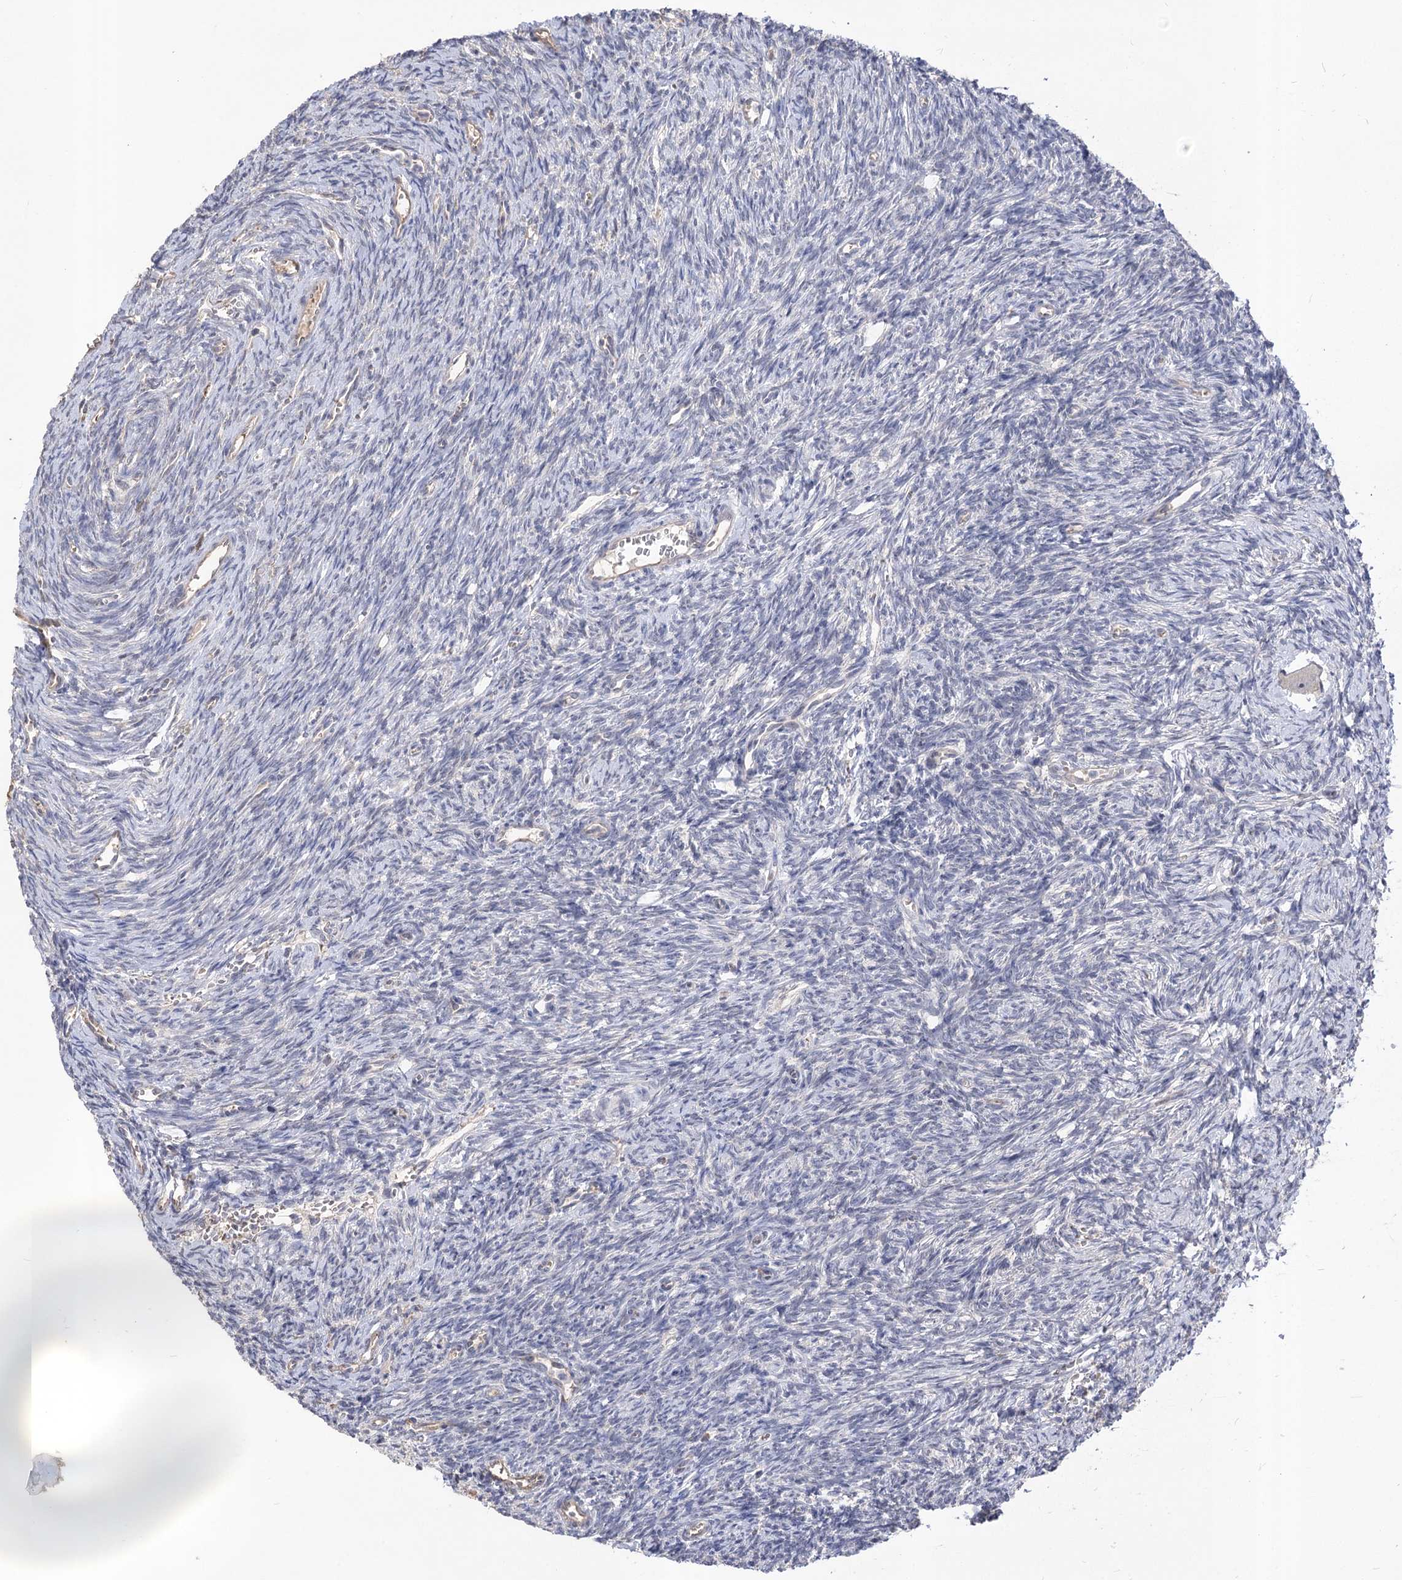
{"staining": {"intensity": "negative", "quantity": "none", "location": "none"}, "tissue": "ovary", "cell_type": "Follicle cells", "image_type": "normal", "snomed": [{"axis": "morphology", "description": "Normal tissue, NOS"}, {"axis": "topography", "description": "Ovary"}], "caption": "The micrograph demonstrates no staining of follicle cells in benign ovary.", "gene": "R3HDM2", "patient": {"sex": "female", "age": 39}}